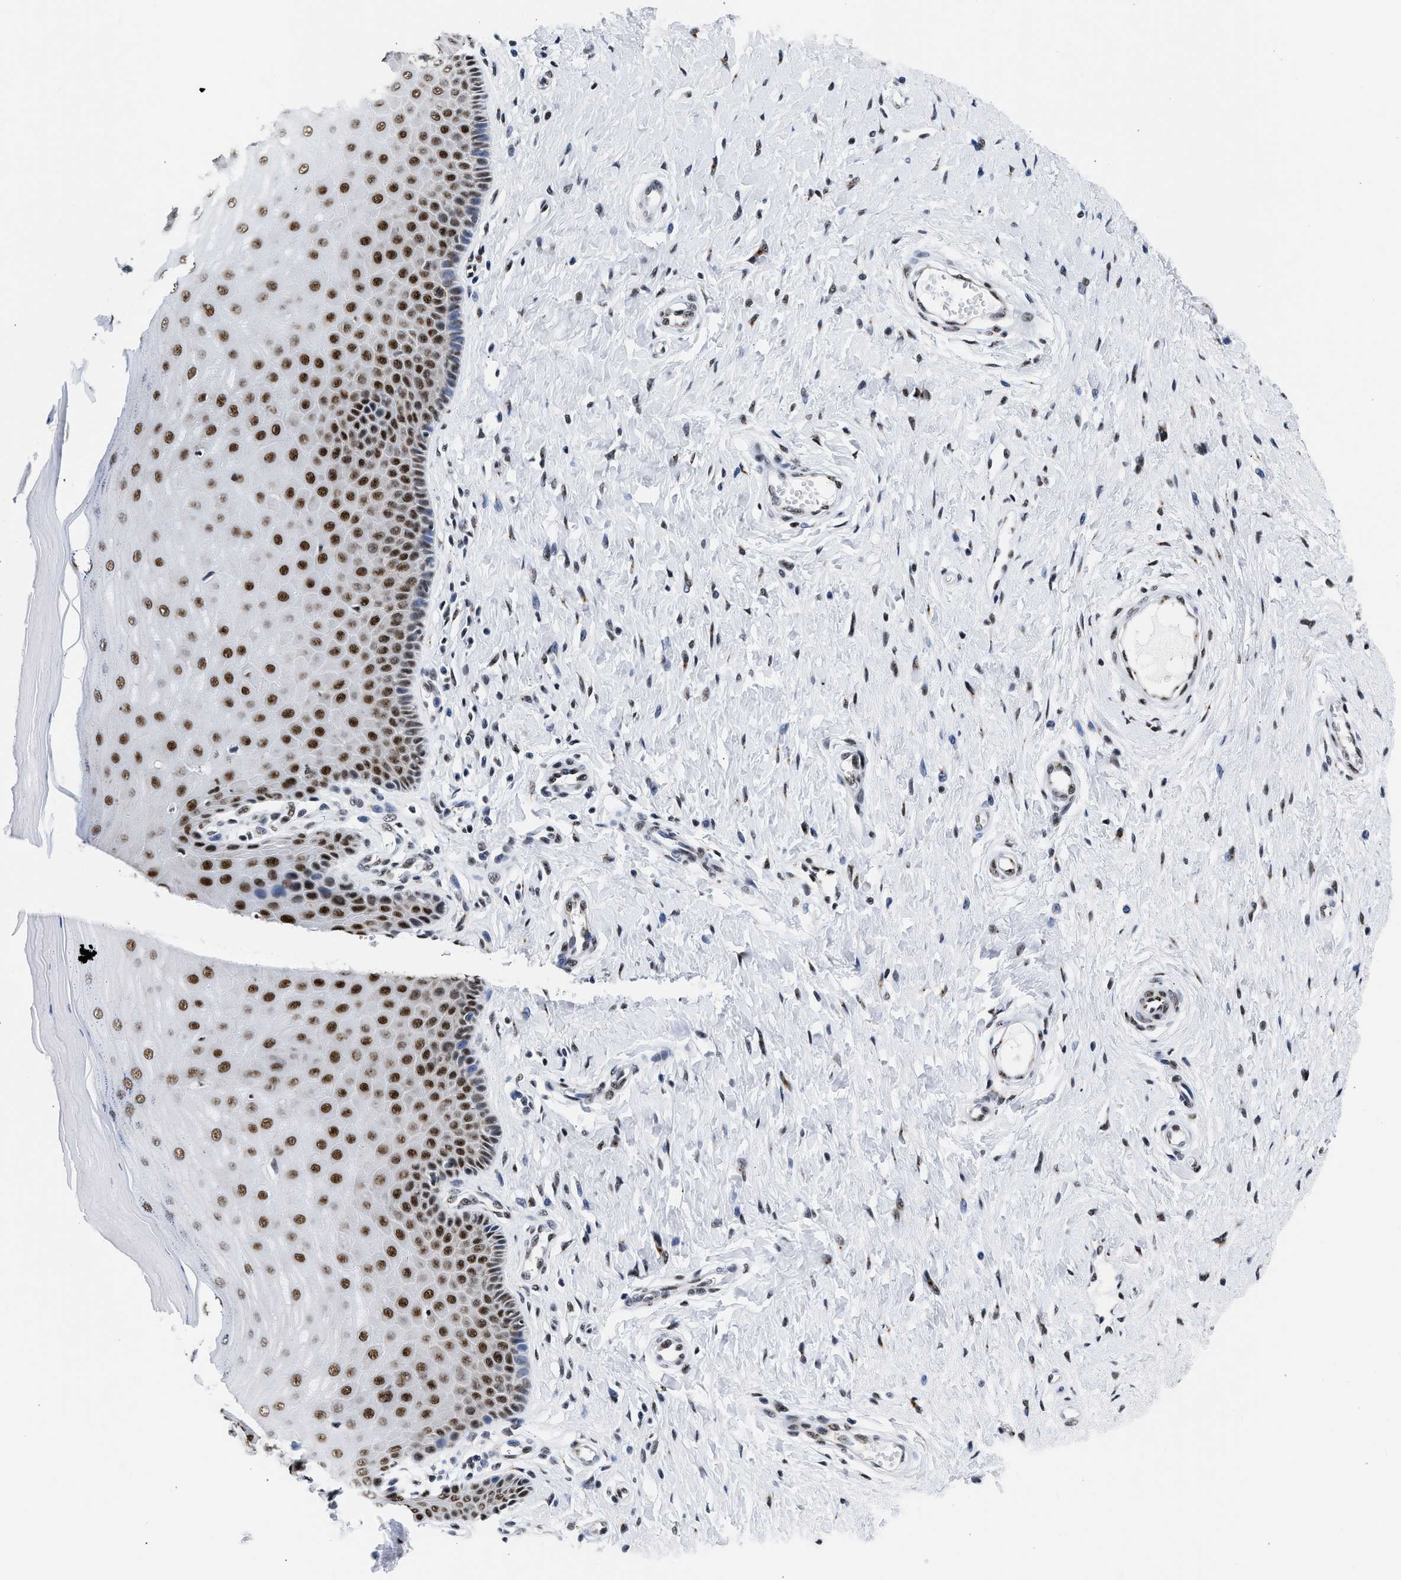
{"staining": {"intensity": "strong", "quantity": ">75%", "location": "nuclear"}, "tissue": "cervix", "cell_type": "Glandular cells", "image_type": "normal", "snomed": [{"axis": "morphology", "description": "Normal tissue, NOS"}, {"axis": "topography", "description": "Cervix"}], "caption": "Glandular cells show strong nuclear positivity in about >75% of cells in benign cervix.", "gene": "RBM8A", "patient": {"sex": "female", "age": 55}}